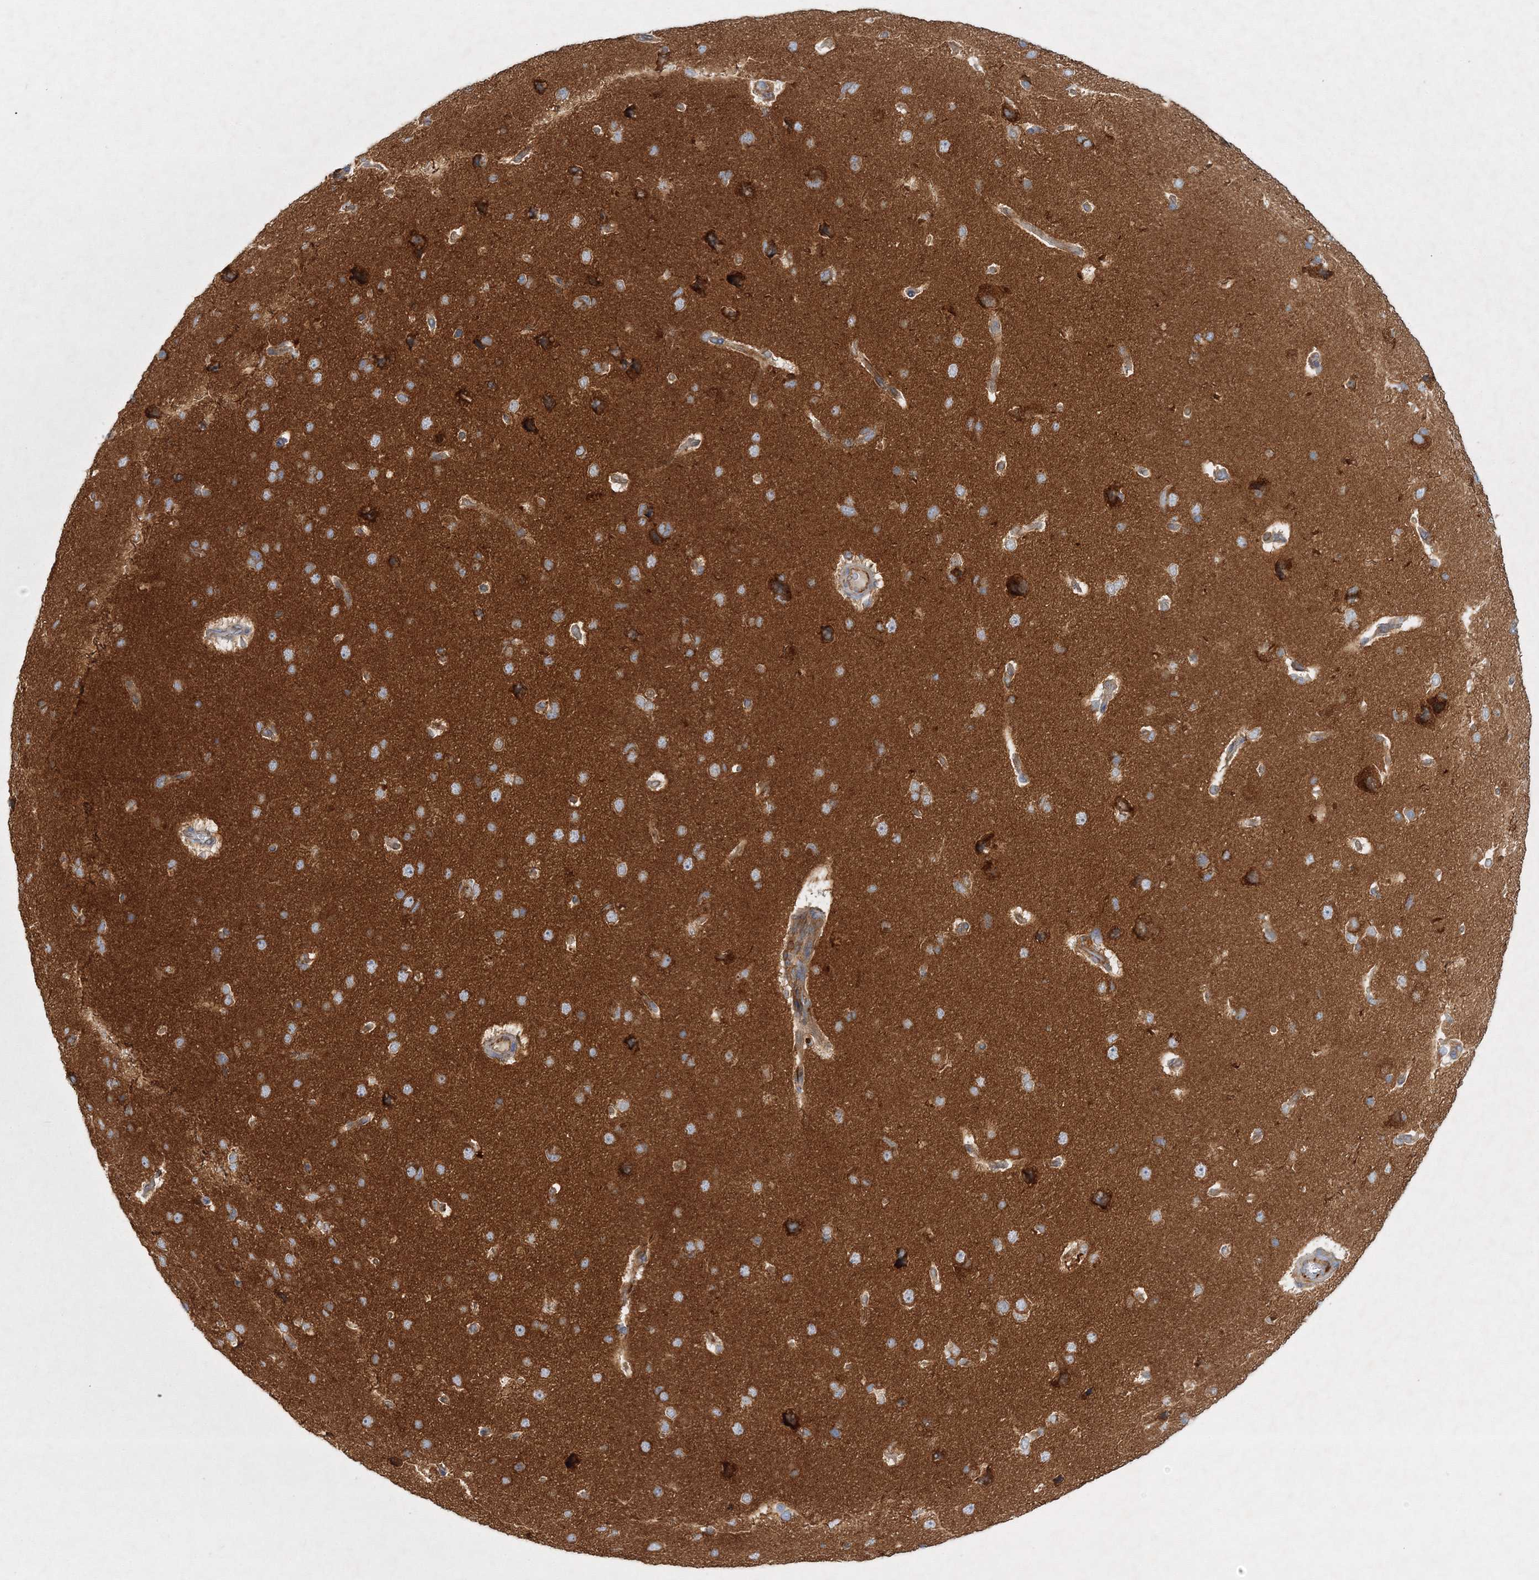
{"staining": {"intensity": "moderate", "quantity": "25%-75%", "location": "cytoplasmic/membranous"}, "tissue": "cerebral cortex", "cell_type": "Endothelial cells", "image_type": "normal", "snomed": [{"axis": "morphology", "description": "Normal tissue, NOS"}, {"axis": "topography", "description": "Cerebral cortex"}], "caption": "This image shows benign cerebral cortex stained with immunohistochemistry (IHC) to label a protein in brown. The cytoplasmic/membranous of endothelial cells show moderate positivity for the protein. Nuclei are counter-stained blue.", "gene": "WDR37", "patient": {"sex": "male", "age": 62}}